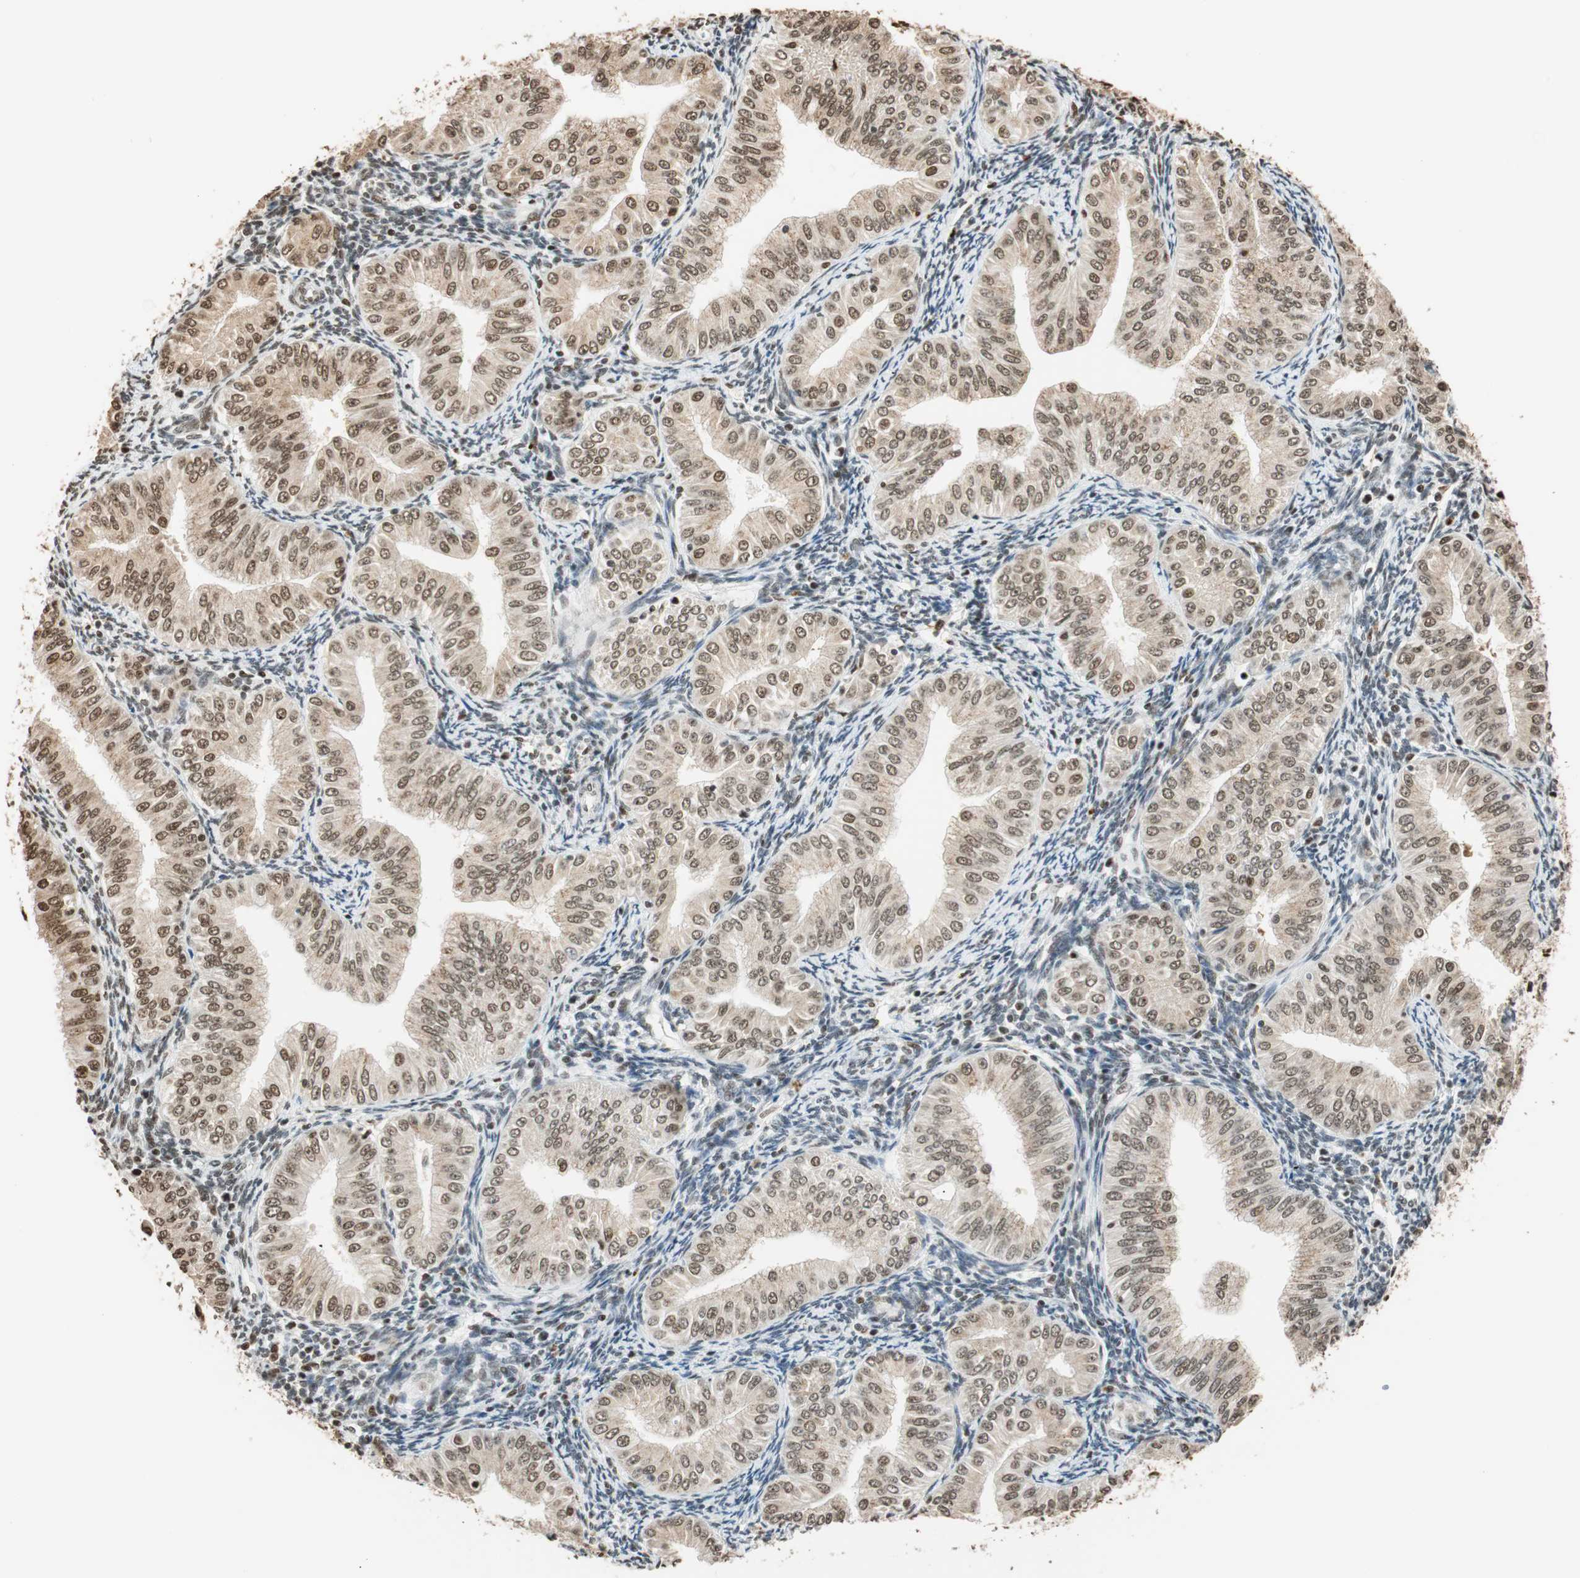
{"staining": {"intensity": "moderate", "quantity": "25%-75%", "location": "cytoplasmic/membranous,nuclear"}, "tissue": "endometrial cancer", "cell_type": "Tumor cells", "image_type": "cancer", "snomed": [{"axis": "morphology", "description": "Normal tissue, NOS"}, {"axis": "morphology", "description": "Adenocarcinoma, NOS"}, {"axis": "topography", "description": "Endometrium"}], "caption": "A medium amount of moderate cytoplasmic/membranous and nuclear positivity is seen in about 25%-75% of tumor cells in endometrial adenocarcinoma tissue.", "gene": "FANCG", "patient": {"sex": "female", "age": 53}}